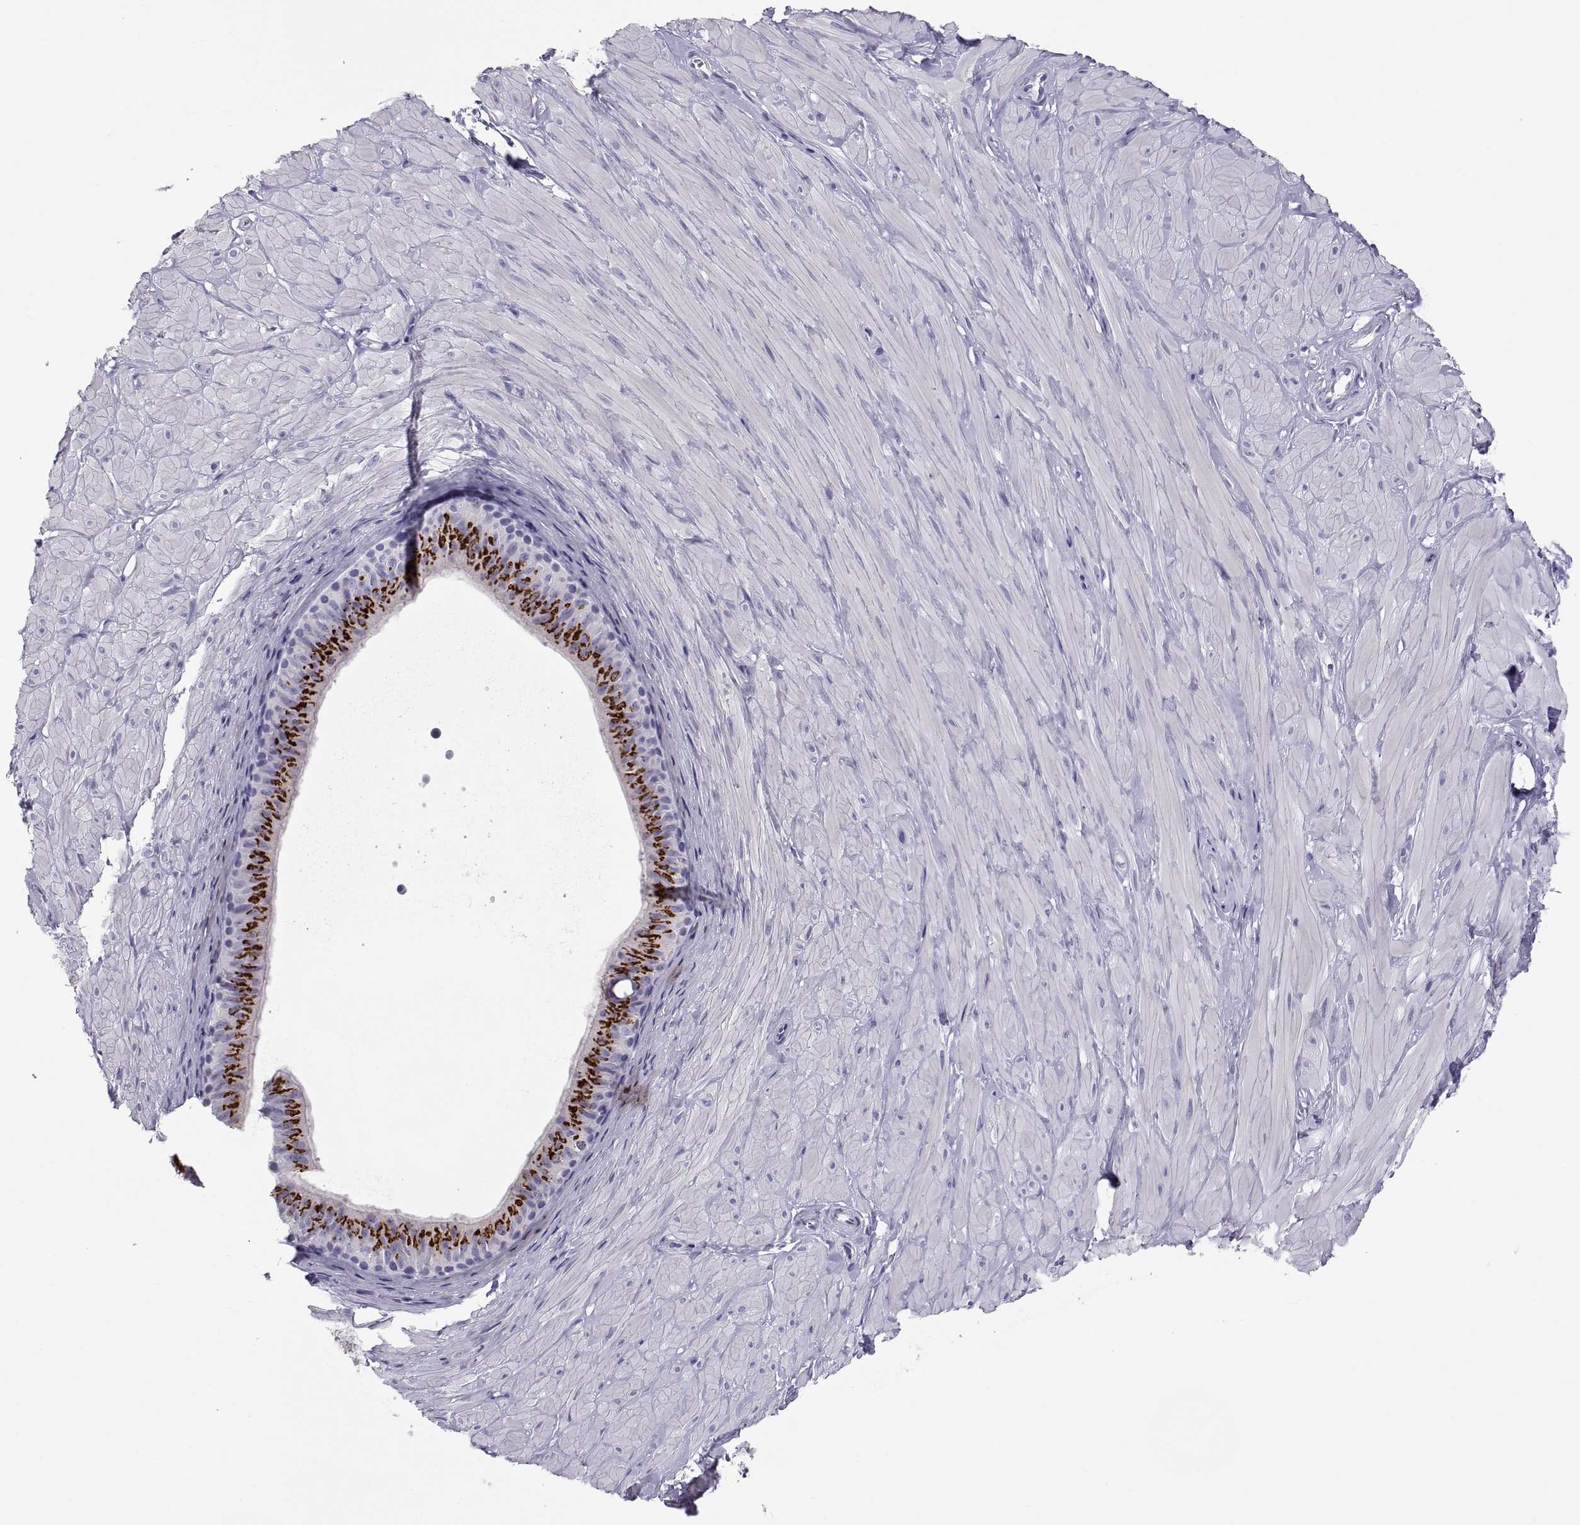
{"staining": {"intensity": "negative", "quantity": "none", "location": "none"}, "tissue": "soft tissue", "cell_type": "Fibroblasts", "image_type": "normal", "snomed": [{"axis": "morphology", "description": "Normal tissue, NOS"}, {"axis": "topography", "description": "Smooth muscle"}, {"axis": "topography", "description": "Peripheral nerve tissue"}], "caption": "IHC micrograph of benign soft tissue: human soft tissue stained with DAB (3,3'-diaminobenzidine) exhibits no significant protein staining in fibroblasts. The staining was performed using DAB (3,3'-diaminobenzidine) to visualize the protein expression in brown, while the nuclei were stained in blue with hematoxylin (Magnification: 20x).", "gene": "RNASE12", "patient": {"sex": "male", "age": 22}}